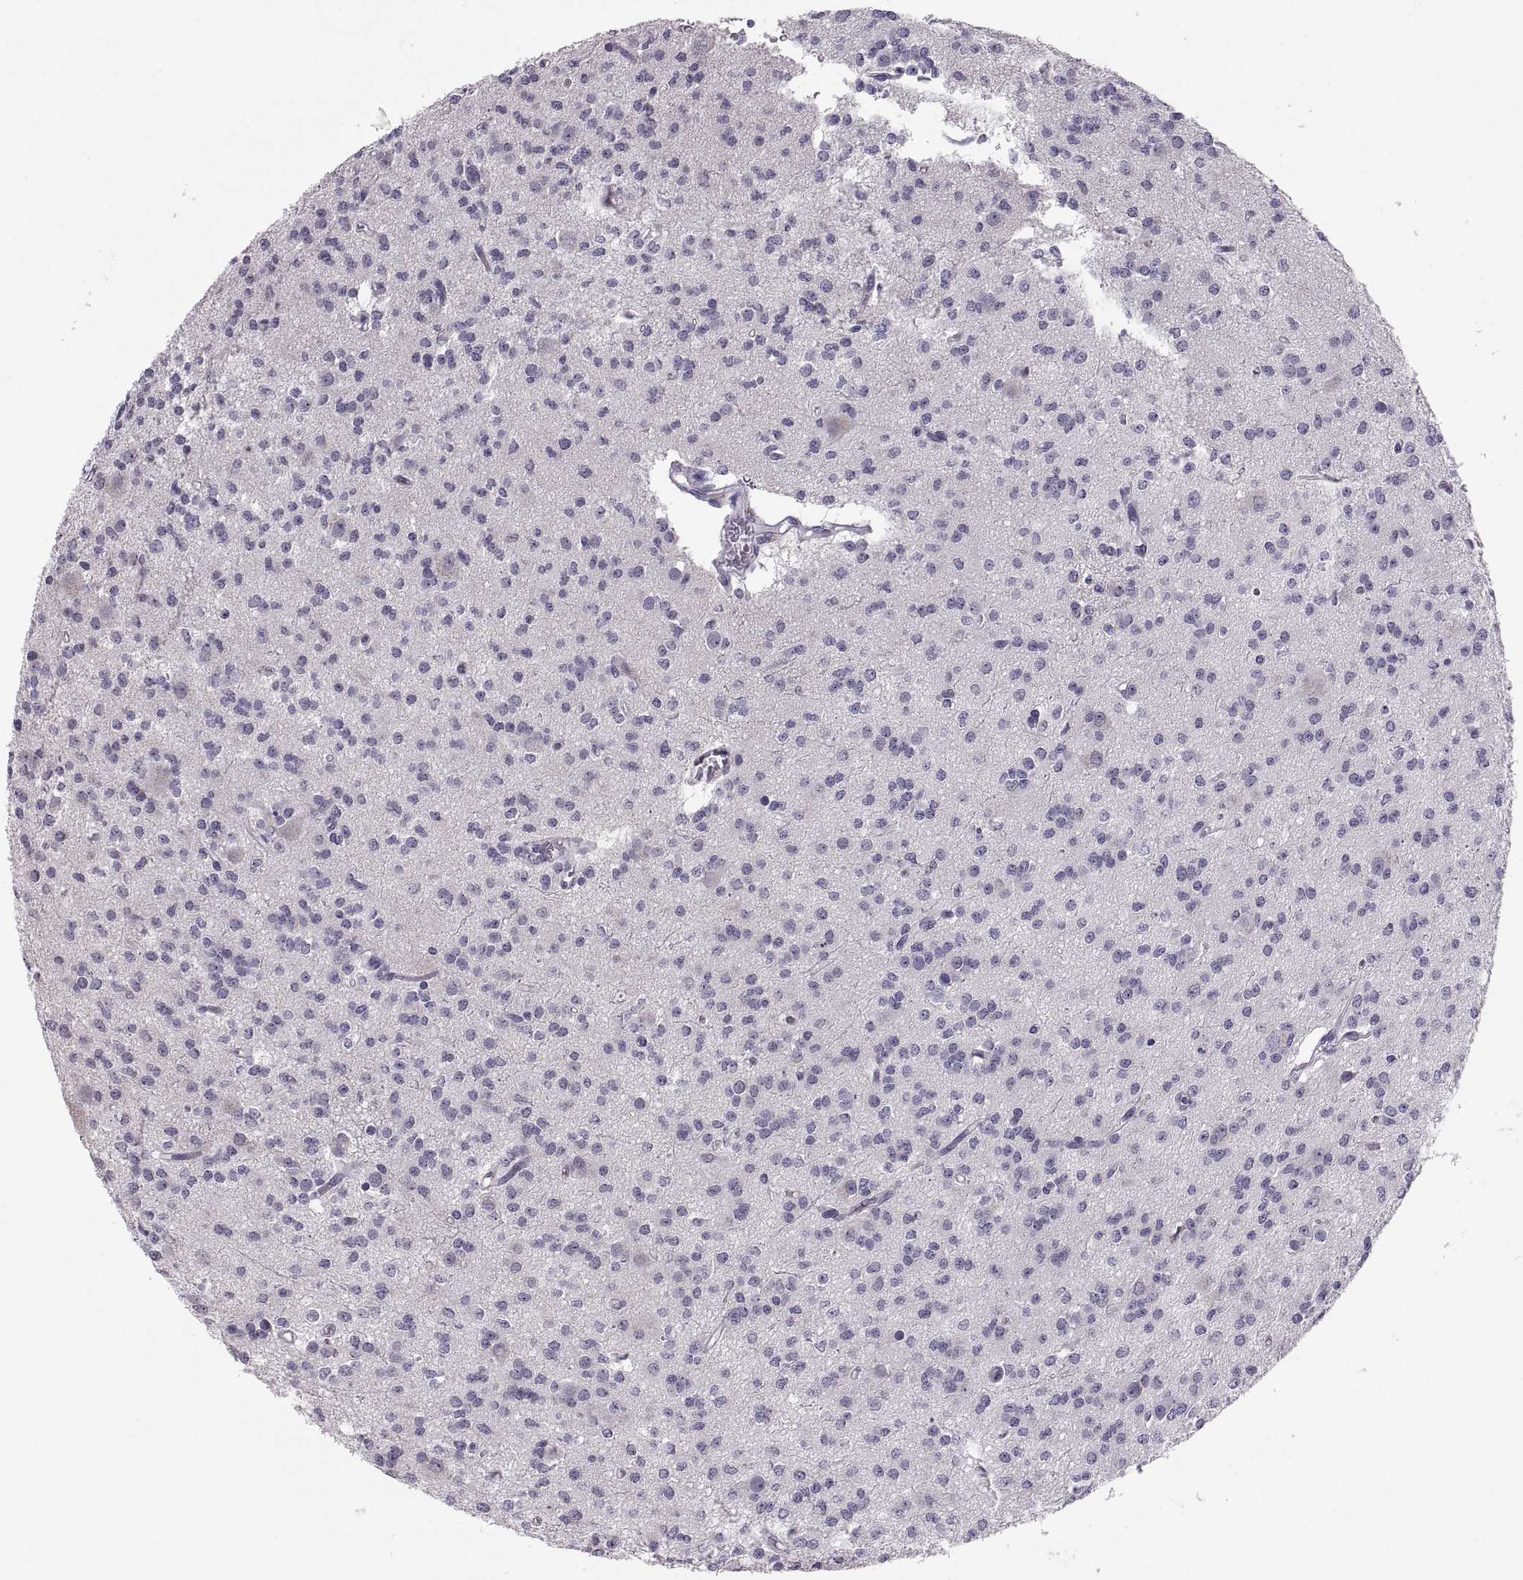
{"staining": {"intensity": "negative", "quantity": "none", "location": "none"}, "tissue": "glioma", "cell_type": "Tumor cells", "image_type": "cancer", "snomed": [{"axis": "morphology", "description": "Glioma, malignant, Low grade"}, {"axis": "topography", "description": "Brain"}], "caption": "Tumor cells are negative for protein expression in human glioma.", "gene": "ADH6", "patient": {"sex": "male", "age": 27}}